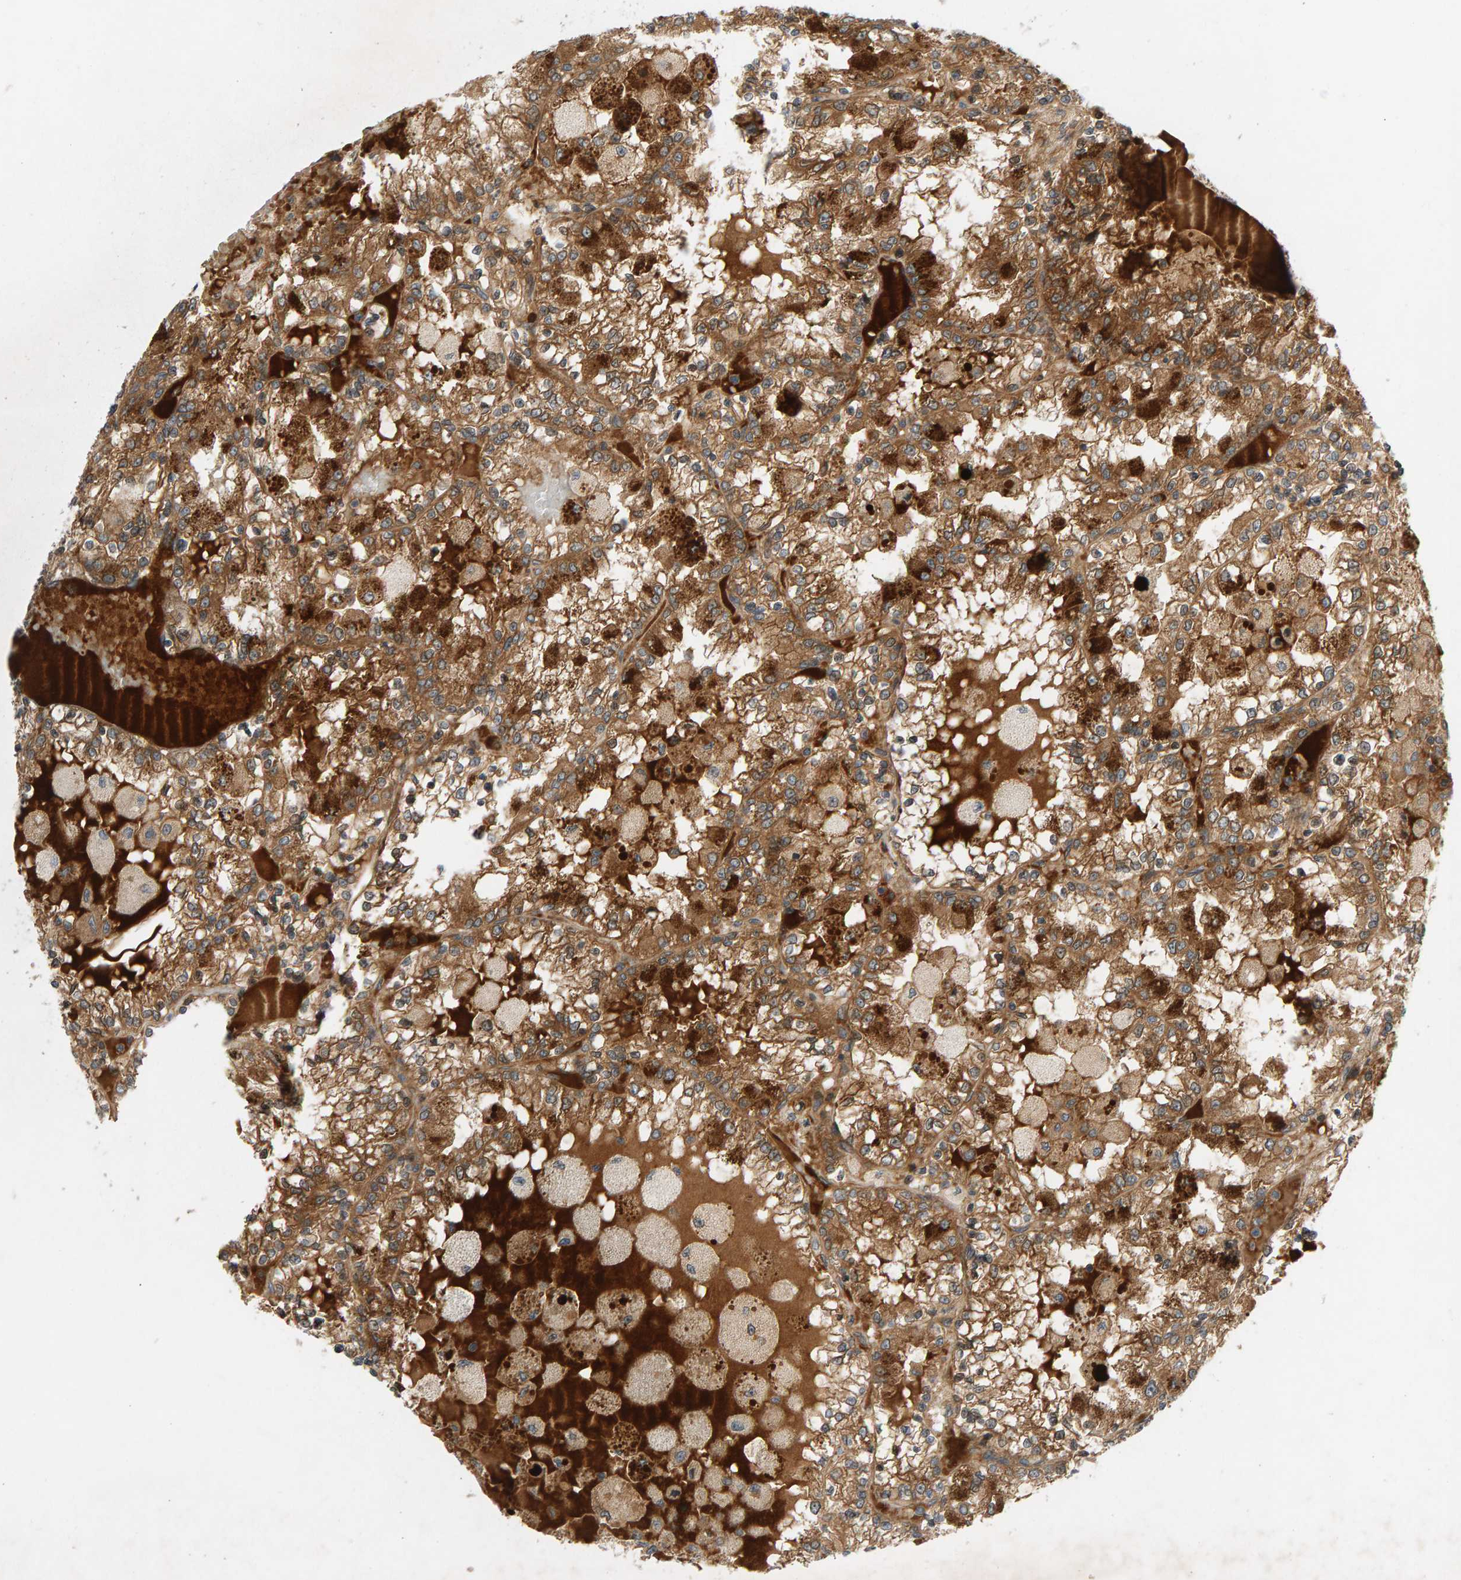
{"staining": {"intensity": "strong", "quantity": ">75%", "location": "cytoplasmic/membranous"}, "tissue": "renal cancer", "cell_type": "Tumor cells", "image_type": "cancer", "snomed": [{"axis": "morphology", "description": "Adenocarcinoma, NOS"}, {"axis": "topography", "description": "Kidney"}], "caption": "Protein expression analysis of human adenocarcinoma (renal) reveals strong cytoplasmic/membranous positivity in approximately >75% of tumor cells.", "gene": "BAHCC1", "patient": {"sex": "female", "age": 56}}